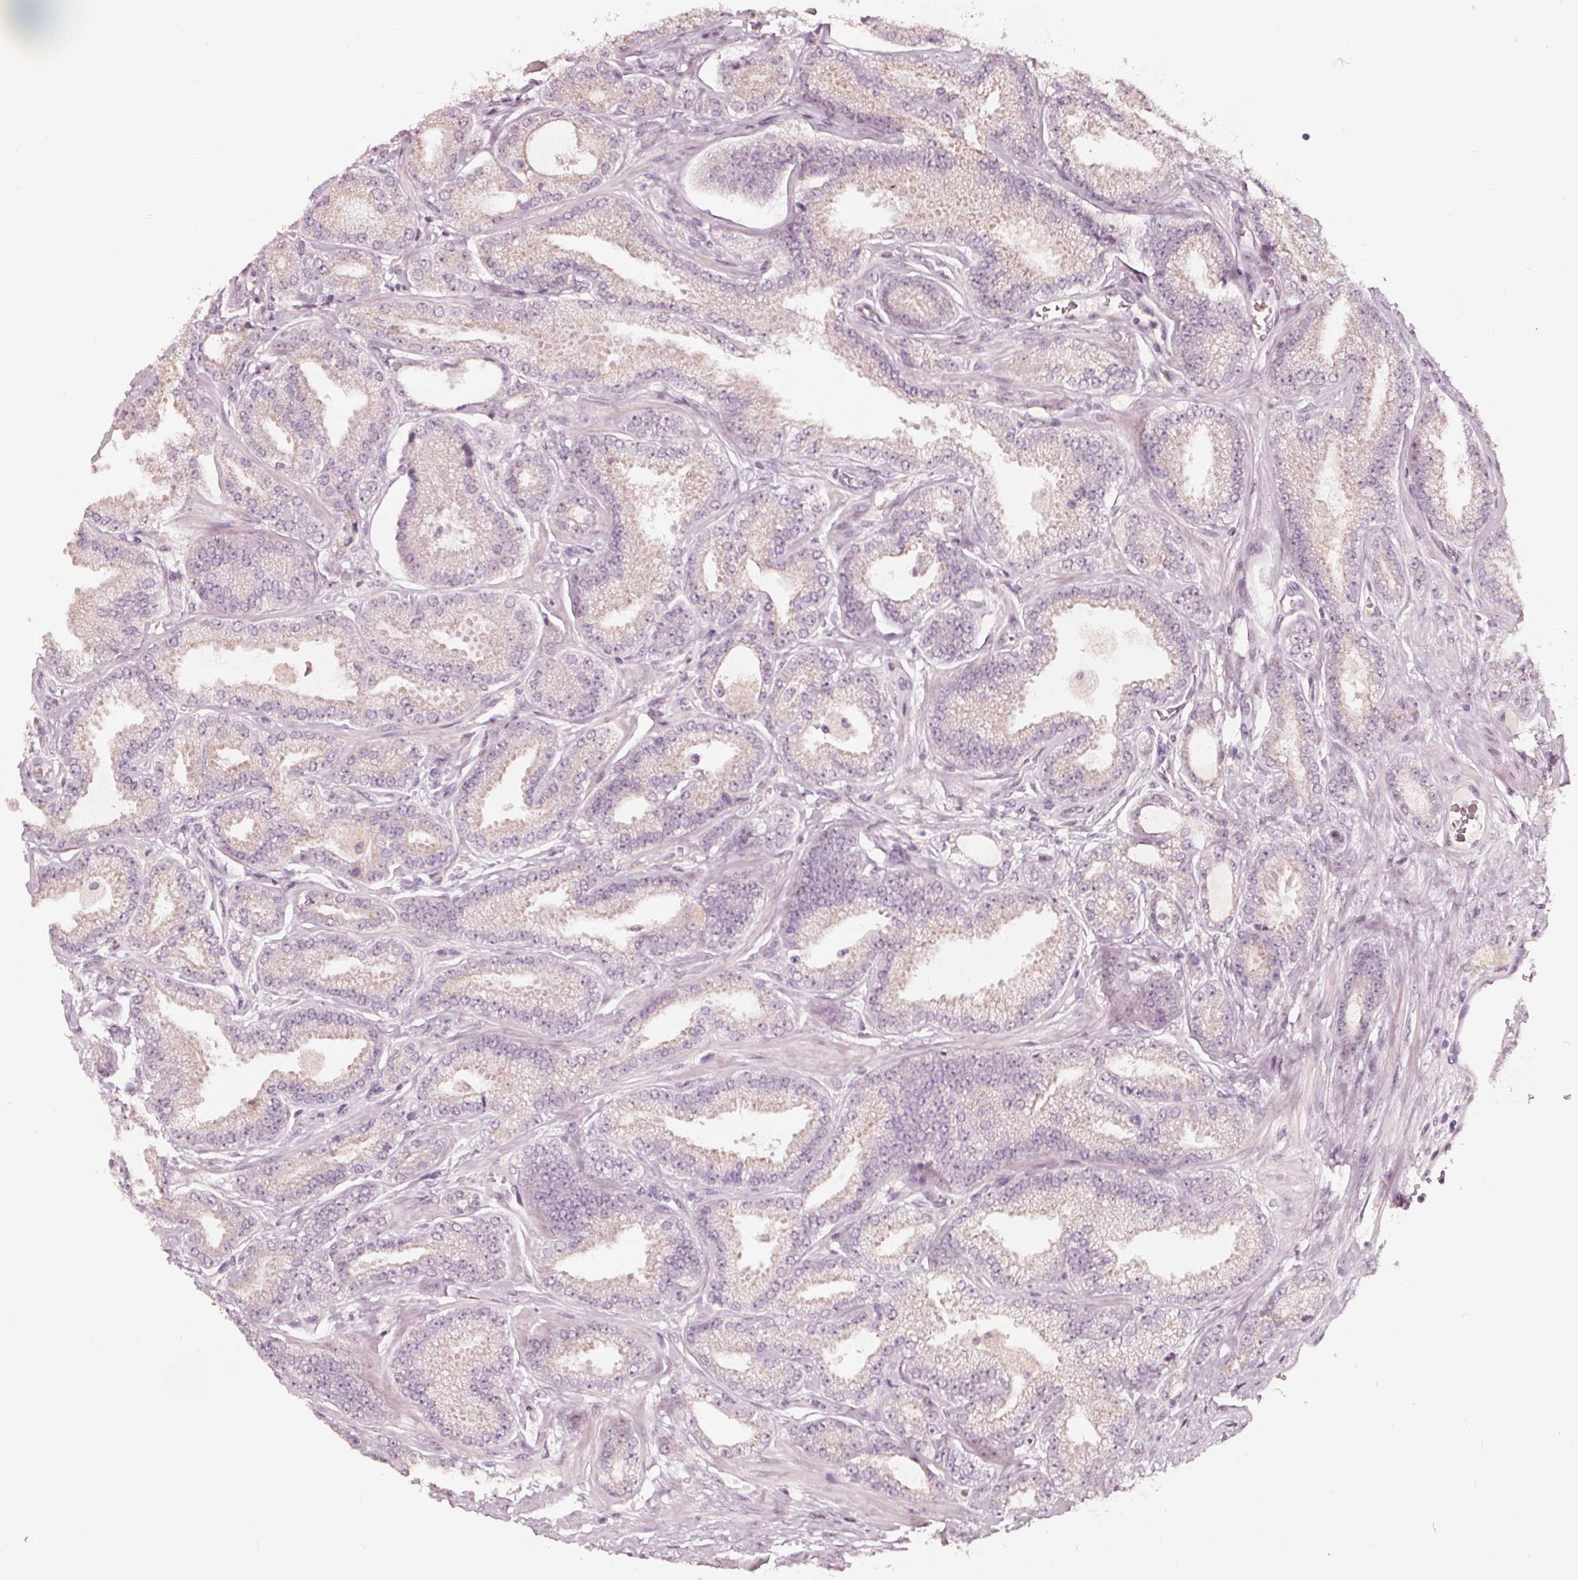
{"staining": {"intensity": "negative", "quantity": "none", "location": "none"}, "tissue": "prostate cancer", "cell_type": "Tumor cells", "image_type": "cancer", "snomed": [{"axis": "morphology", "description": "Adenocarcinoma, Low grade"}, {"axis": "topography", "description": "Prostate"}], "caption": "Prostate cancer (adenocarcinoma (low-grade)) was stained to show a protein in brown. There is no significant positivity in tumor cells. (DAB (3,3'-diaminobenzidine) IHC with hematoxylin counter stain).", "gene": "NPC1L1", "patient": {"sex": "male", "age": 55}}